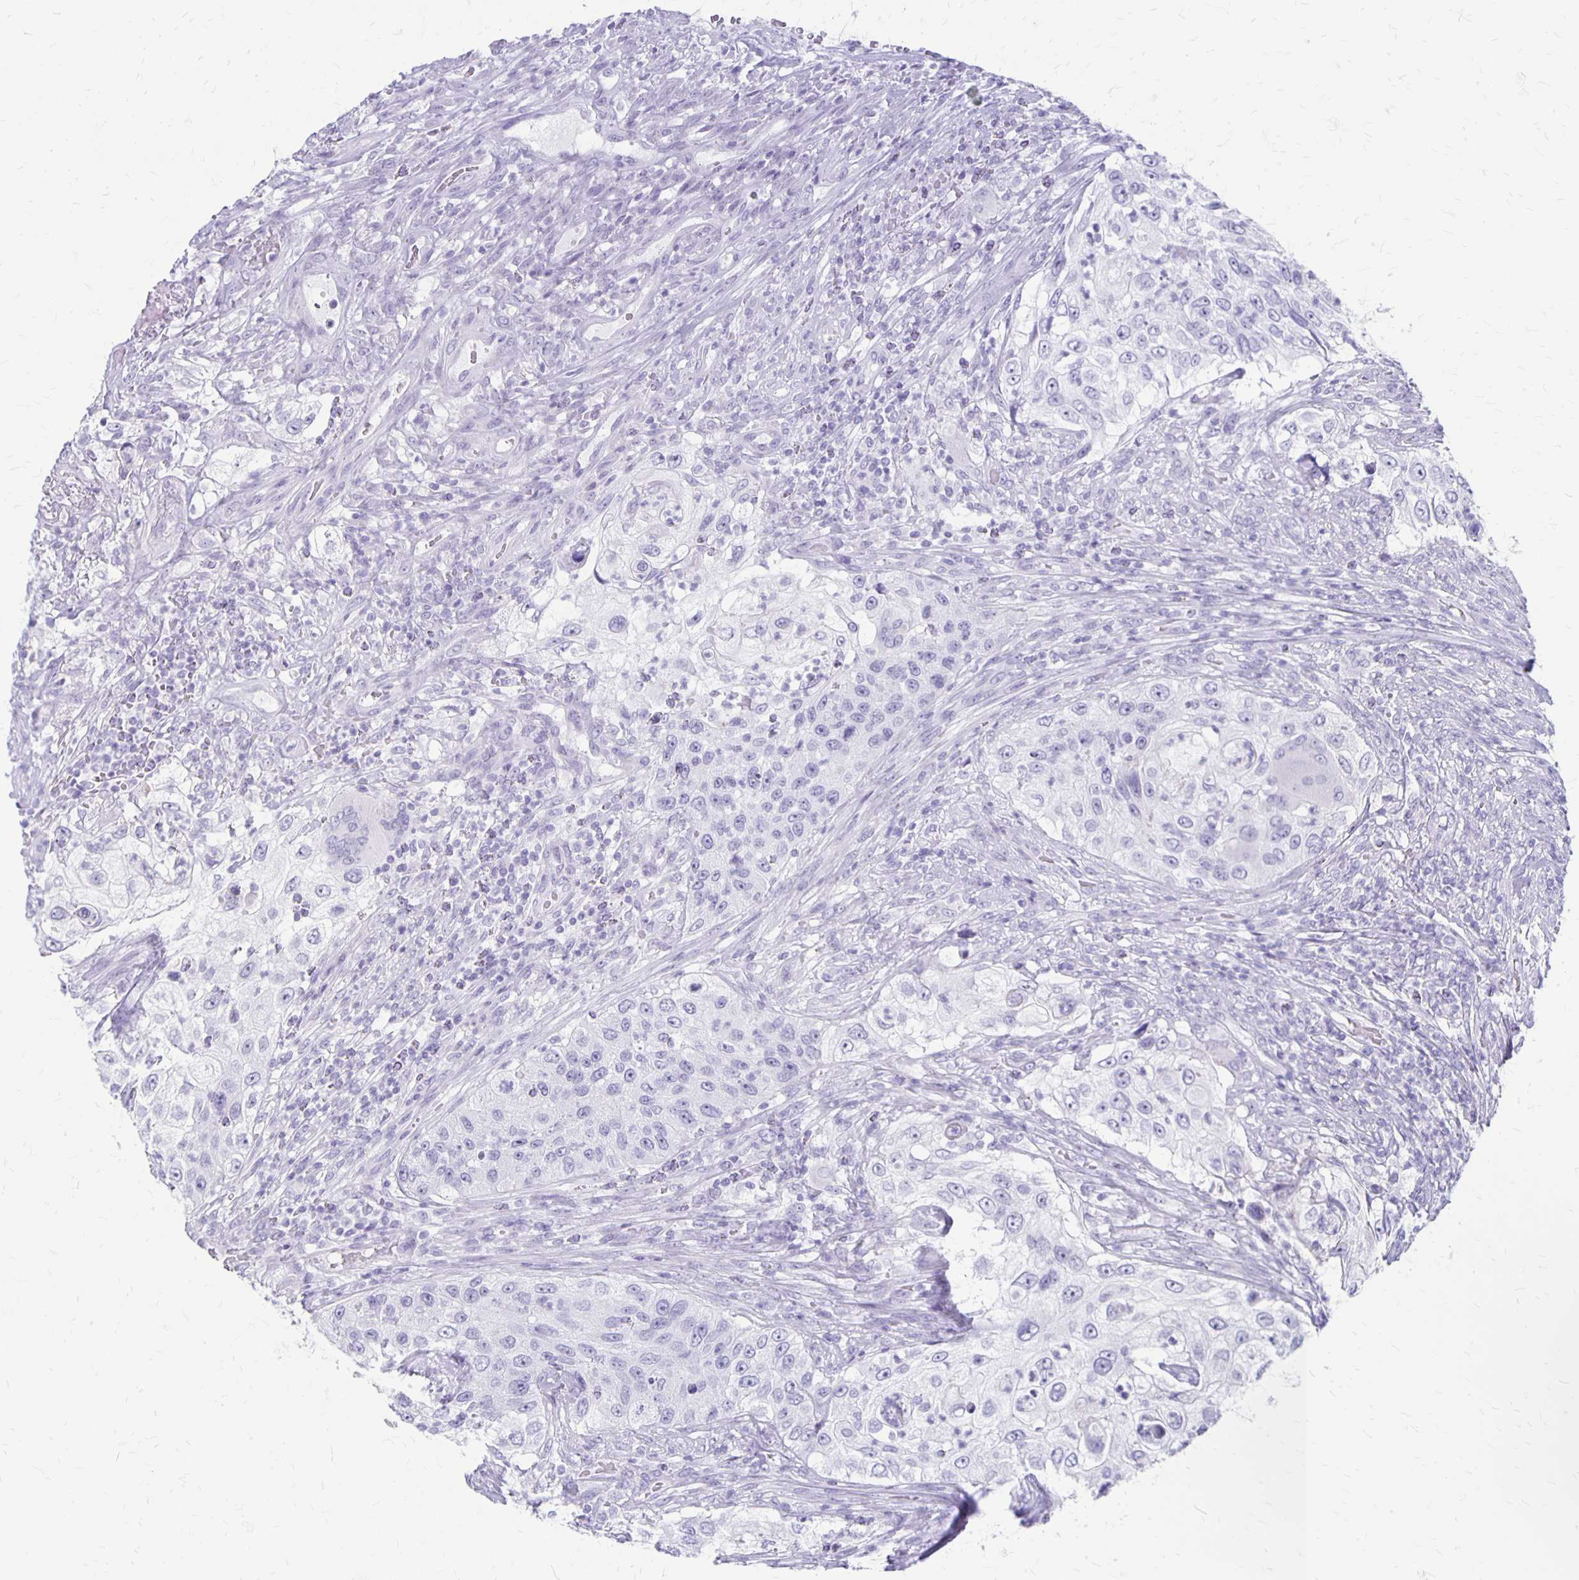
{"staining": {"intensity": "negative", "quantity": "none", "location": "none"}, "tissue": "urothelial cancer", "cell_type": "Tumor cells", "image_type": "cancer", "snomed": [{"axis": "morphology", "description": "Urothelial carcinoma, High grade"}, {"axis": "topography", "description": "Urinary bladder"}], "caption": "High magnification brightfield microscopy of urothelial cancer stained with DAB (3,3'-diaminobenzidine) (brown) and counterstained with hematoxylin (blue): tumor cells show no significant expression.", "gene": "MAGEC2", "patient": {"sex": "female", "age": 60}}